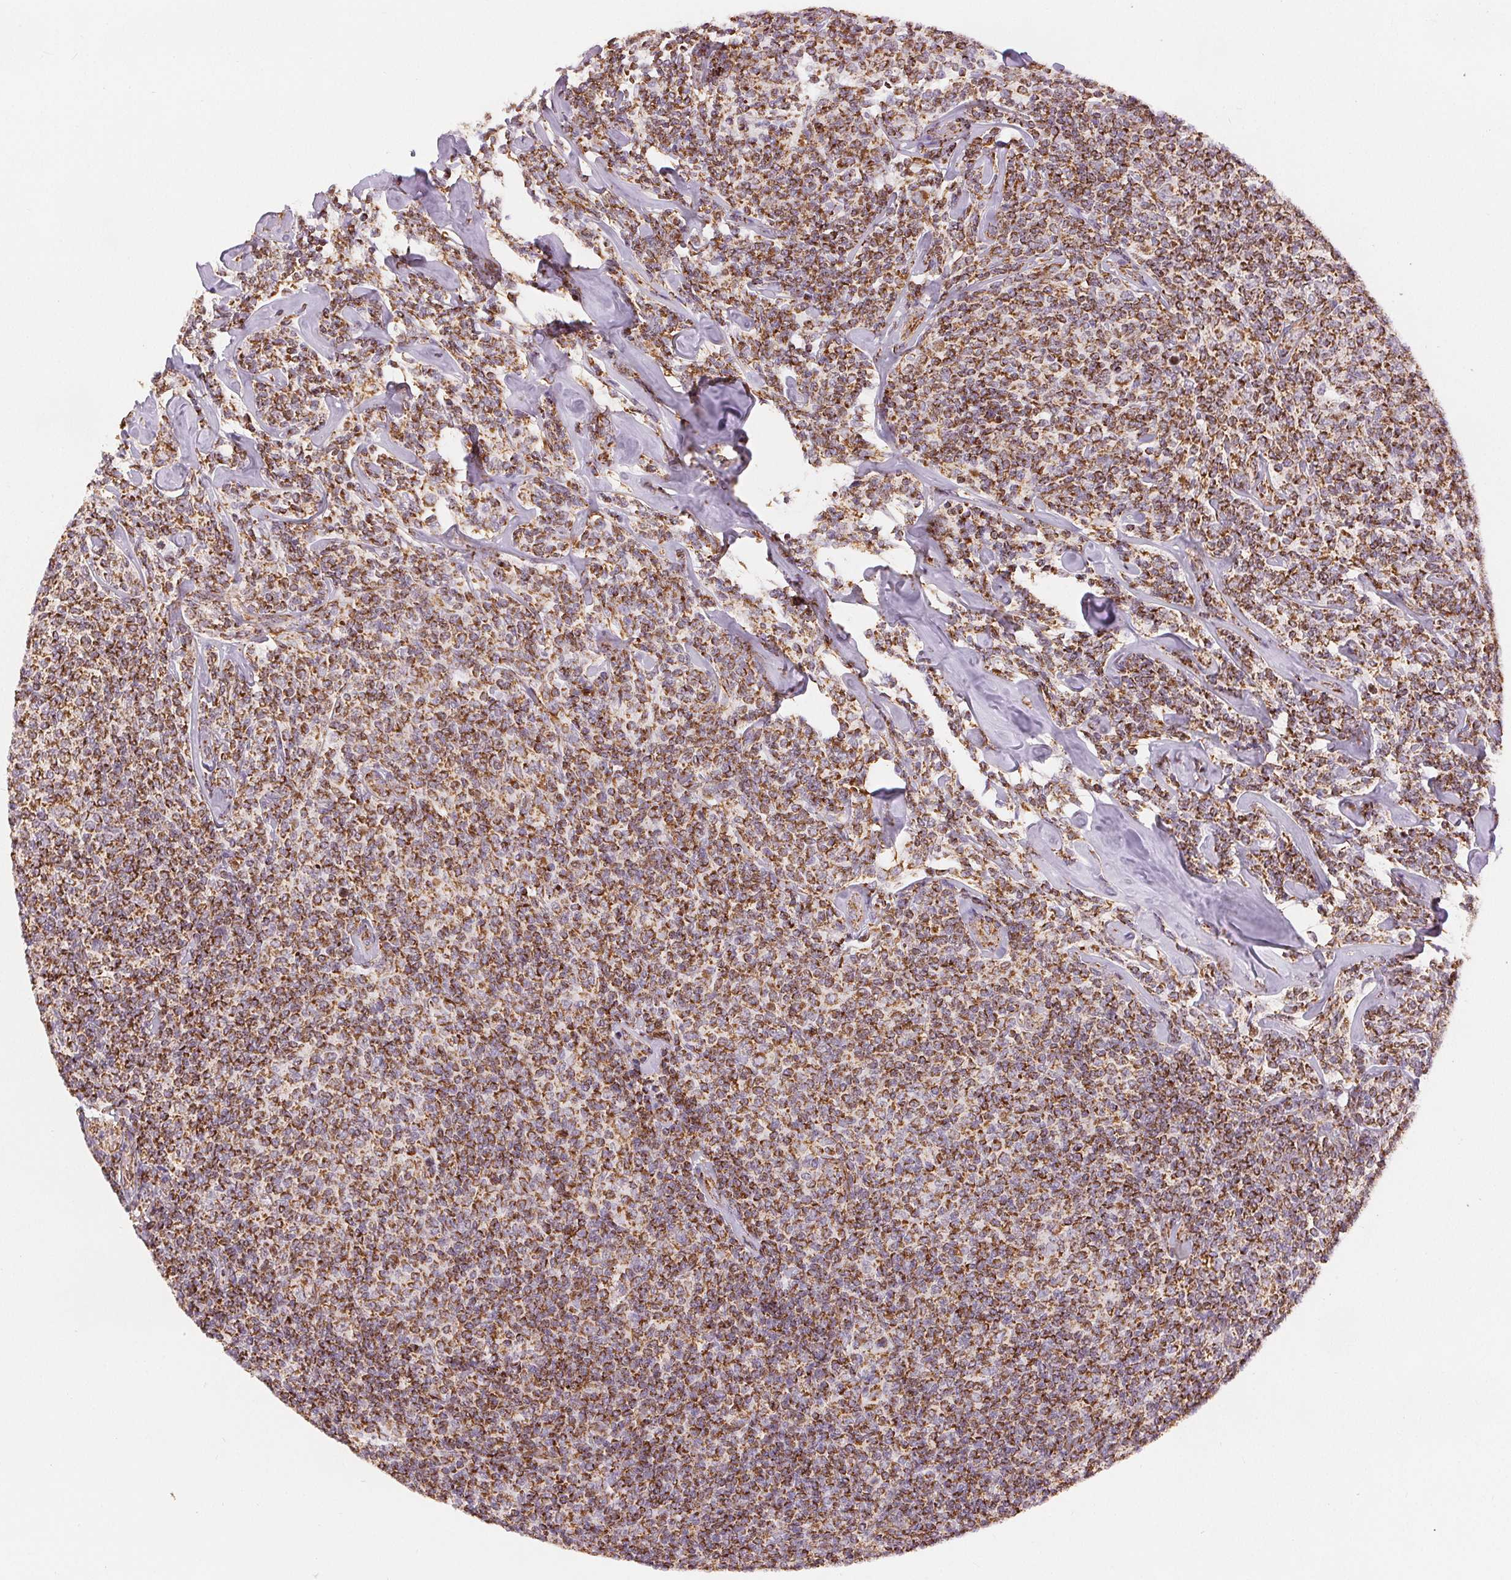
{"staining": {"intensity": "strong", "quantity": ">75%", "location": "cytoplasmic/membranous"}, "tissue": "lymphoma", "cell_type": "Tumor cells", "image_type": "cancer", "snomed": [{"axis": "morphology", "description": "Malignant lymphoma, non-Hodgkin's type, Low grade"}, {"axis": "topography", "description": "Lymph node"}], "caption": "Immunohistochemical staining of human malignant lymphoma, non-Hodgkin's type (low-grade) exhibits high levels of strong cytoplasmic/membranous protein positivity in approximately >75% of tumor cells. (Stains: DAB in brown, nuclei in blue, Microscopy: brightfield microscopy at high magnification).", "gene": "SDHB", "patient": {"sex": "female", "age": 56}}